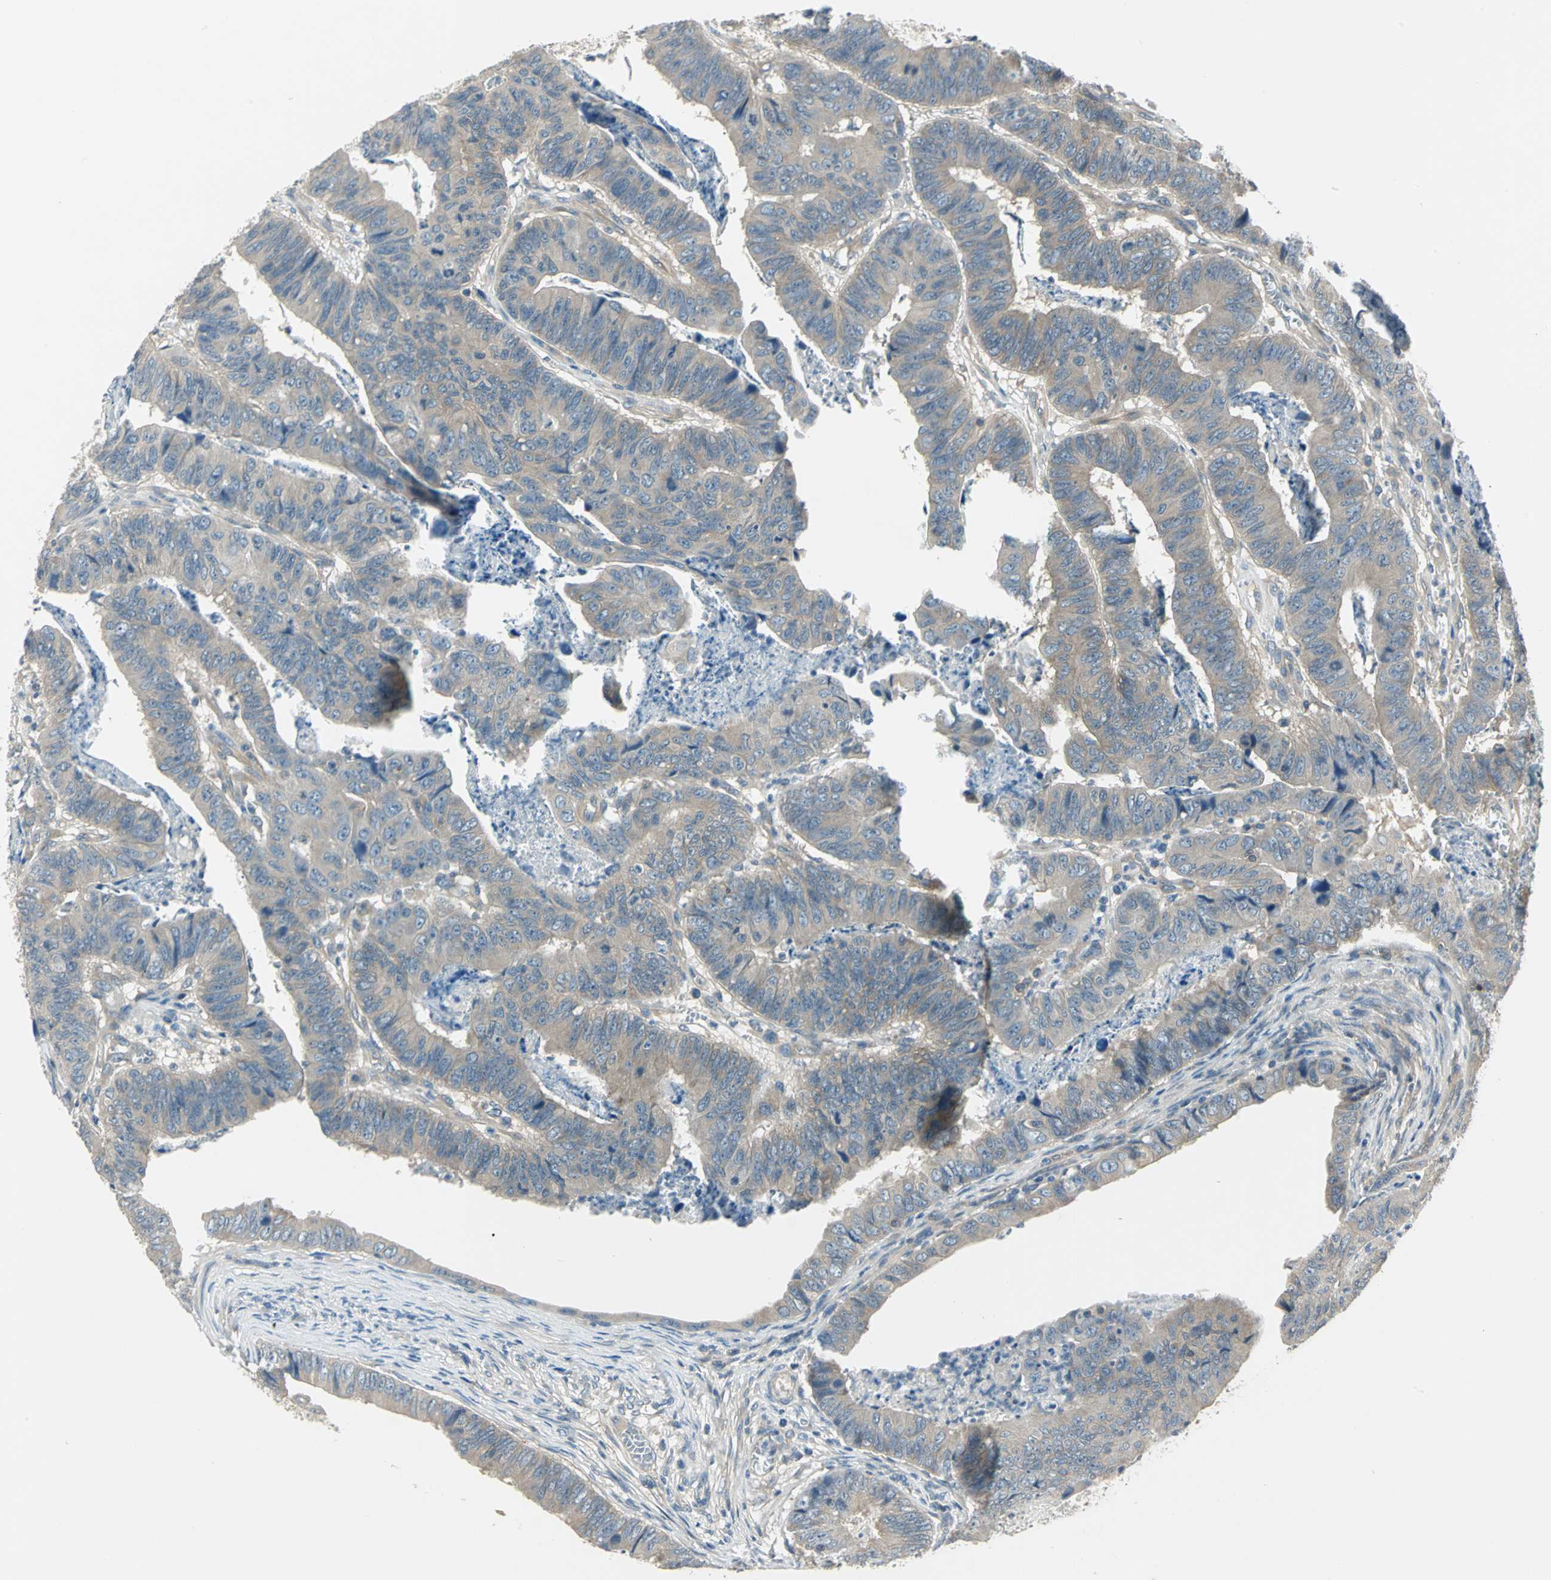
{"staining": {"intensity": "weak", "quantity": ">75%", "location": "cytoplasmic/membranous"}, "tissue": "stomach cancer", "cell_type": "Tumor cells", "image_type": "cancer", "snomed": [{"axis": "morphology", "description": "Adenocarcinoma, NOS"}, {"axis": "topography", "description": "Stomach, lower"}], "caption": "Immunohistochemical staining of human stomach cancer (adenocarcinoma) demonstrates low levels of weak cytoplasmic/membranous positivity in about >75% of tumor cells.", "gene": "PRKAA1", "patient": {"sex": "male", "age": 77}}